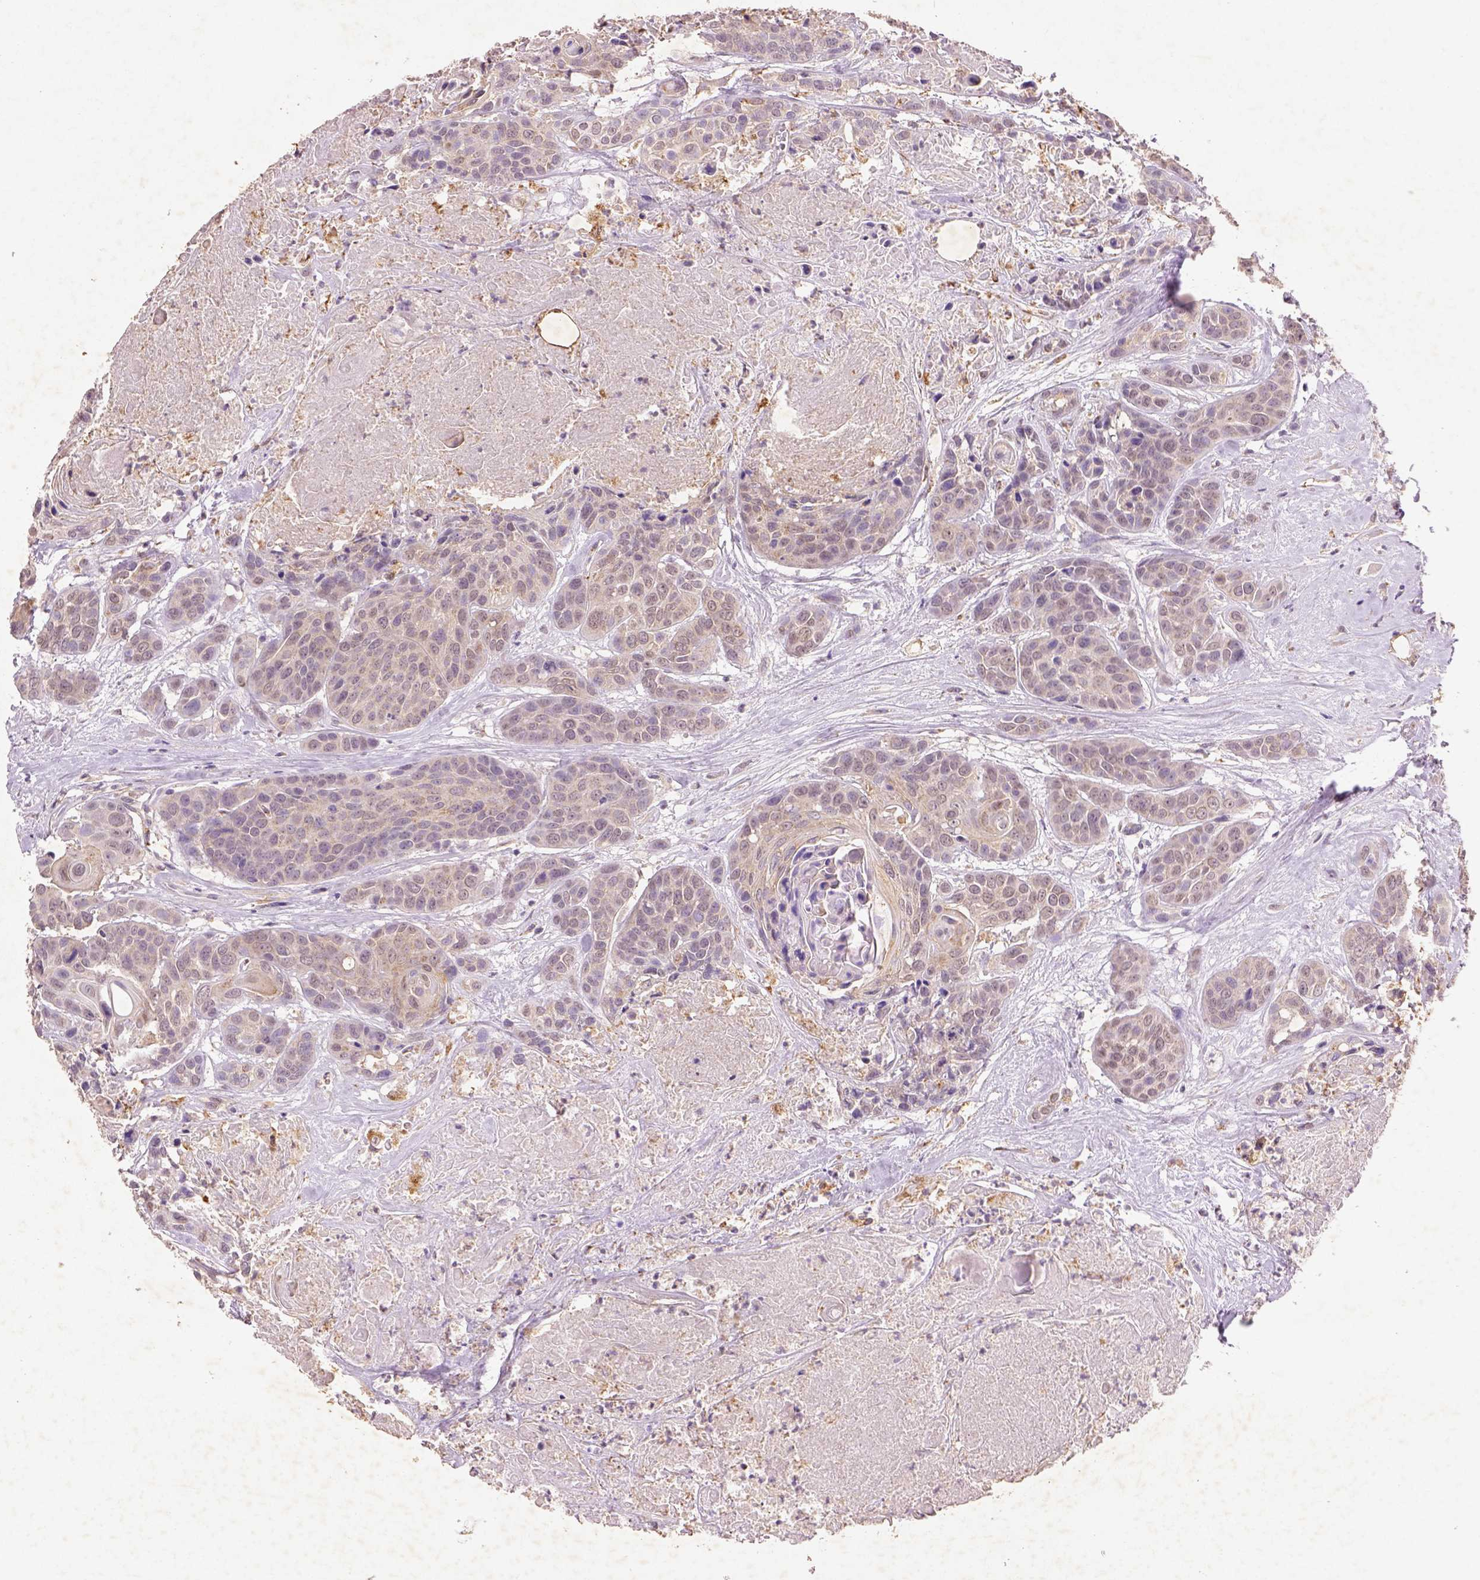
{"staining": {"intensity": "weak", "quantity": "<25%", "location": "cytoplasmic/membranous"}, "tissue": "head and neck cancer", "cell_type": "Tumor cells", "image_type": "cancer", "snomed": [{"axis": "morphology", "description": "Squamous cell carcinoma, NOS"}, {"axis": "topography", "description": "Oral tissue"}, {"axis": "topography", "description": "Head-Neck"}], "caption": "Immunohistochemistry of human head and neck squamous cell carcinoma displays no positivity in tumor cells.", "gene": "AP2B1", "patient": {"sex": "male", "age": 56}}